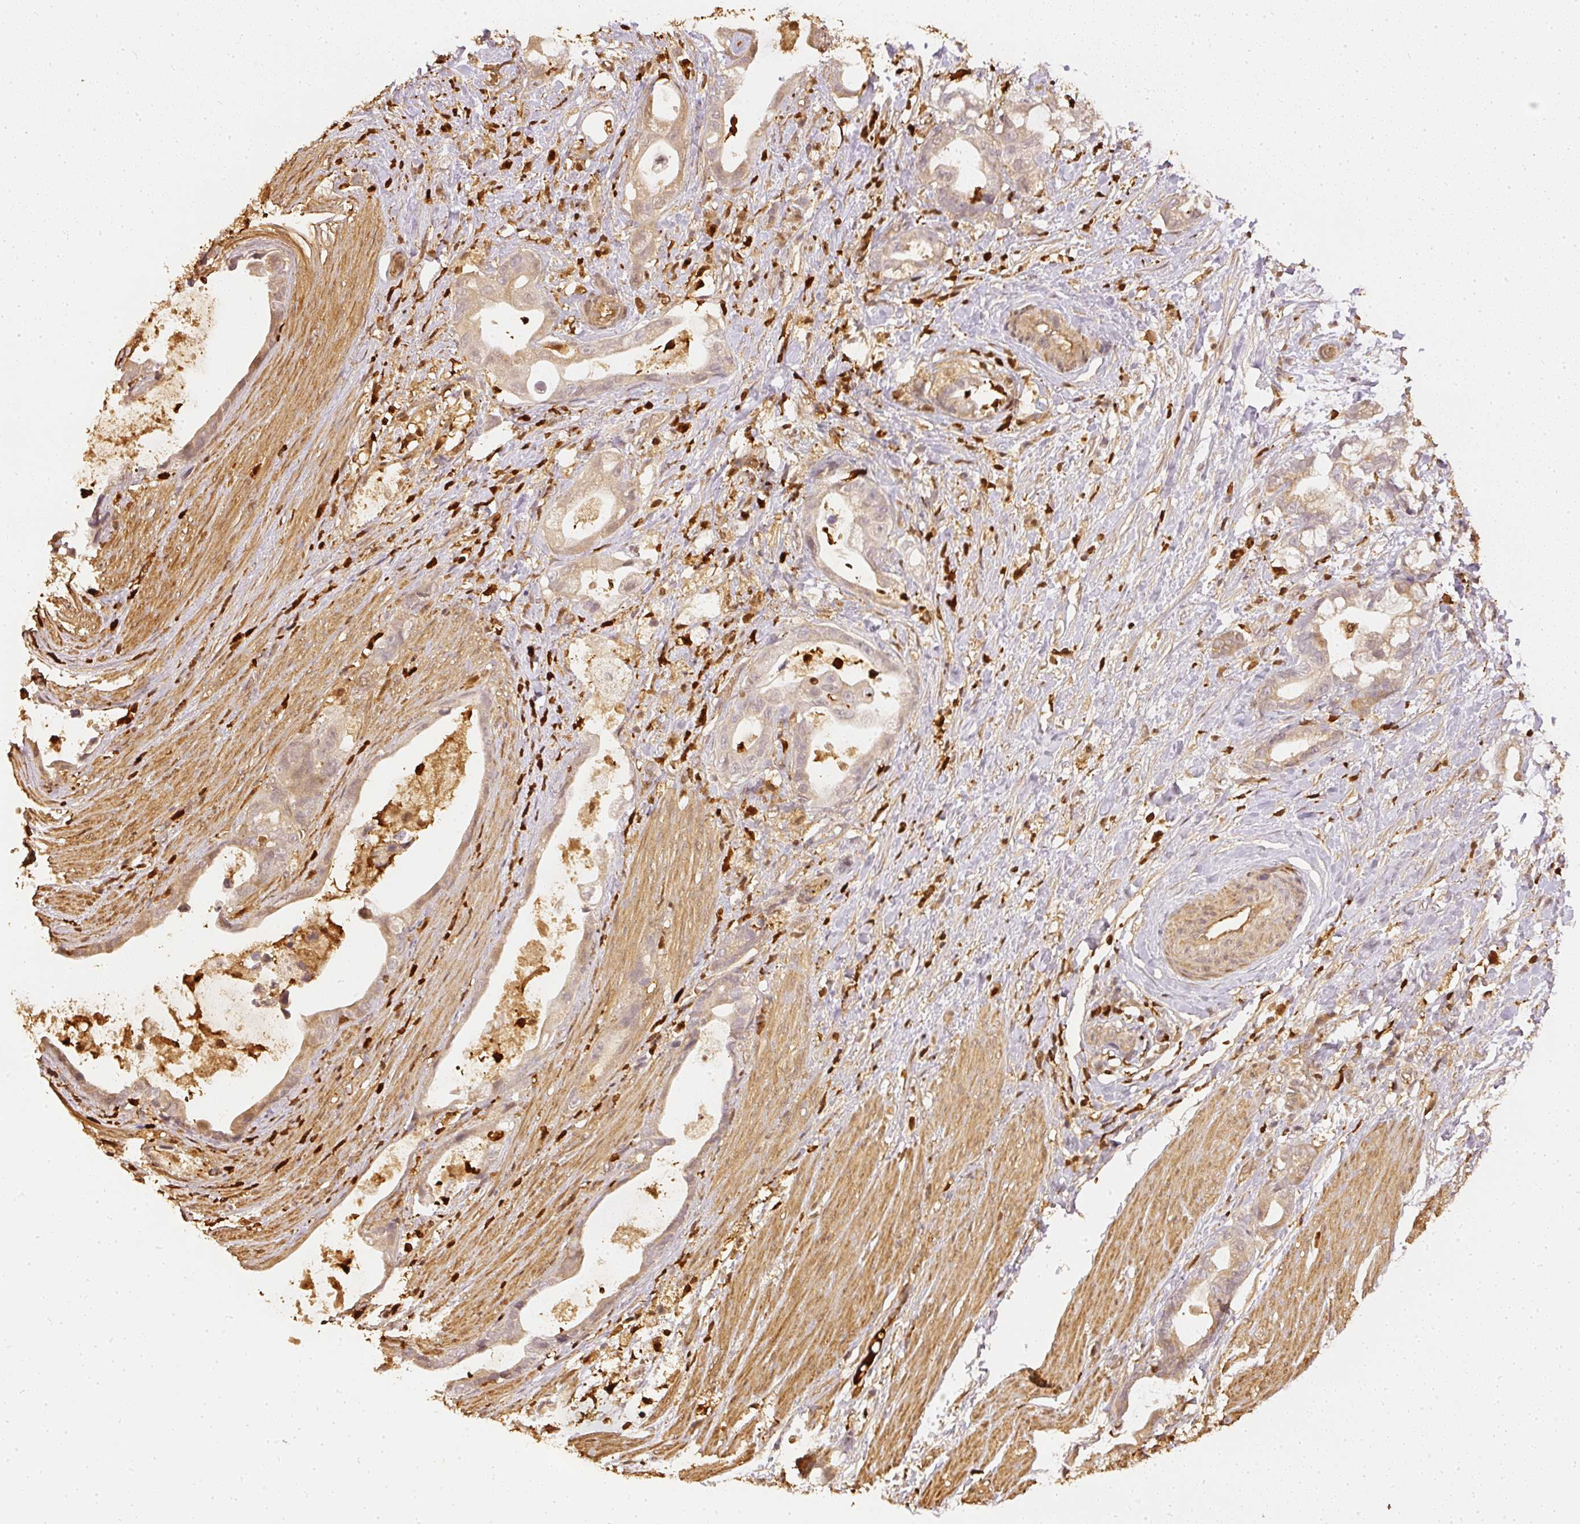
{"staining": {"intensity": "moderate", "quantity": ">75%", "location": "cytoplasmic/membranous"}, "tissue": "stomach cancer", "cell_type": "Tumor cells", "image_type": "cancer", "snomed": [{"axis": "morphology", "description": "Adenocarcinoma, NOS"}, {"axis": "topography", "description": "Stomach"}], "caption": "Moderate cytoplasmic/membranous staining for a protein is appreciated in approximately >75% of tumor cells of stomach cancer using immunohistochemistry (IHC).", "gene": "PFN1", "patient": {"sex": "male", "age": 55}}